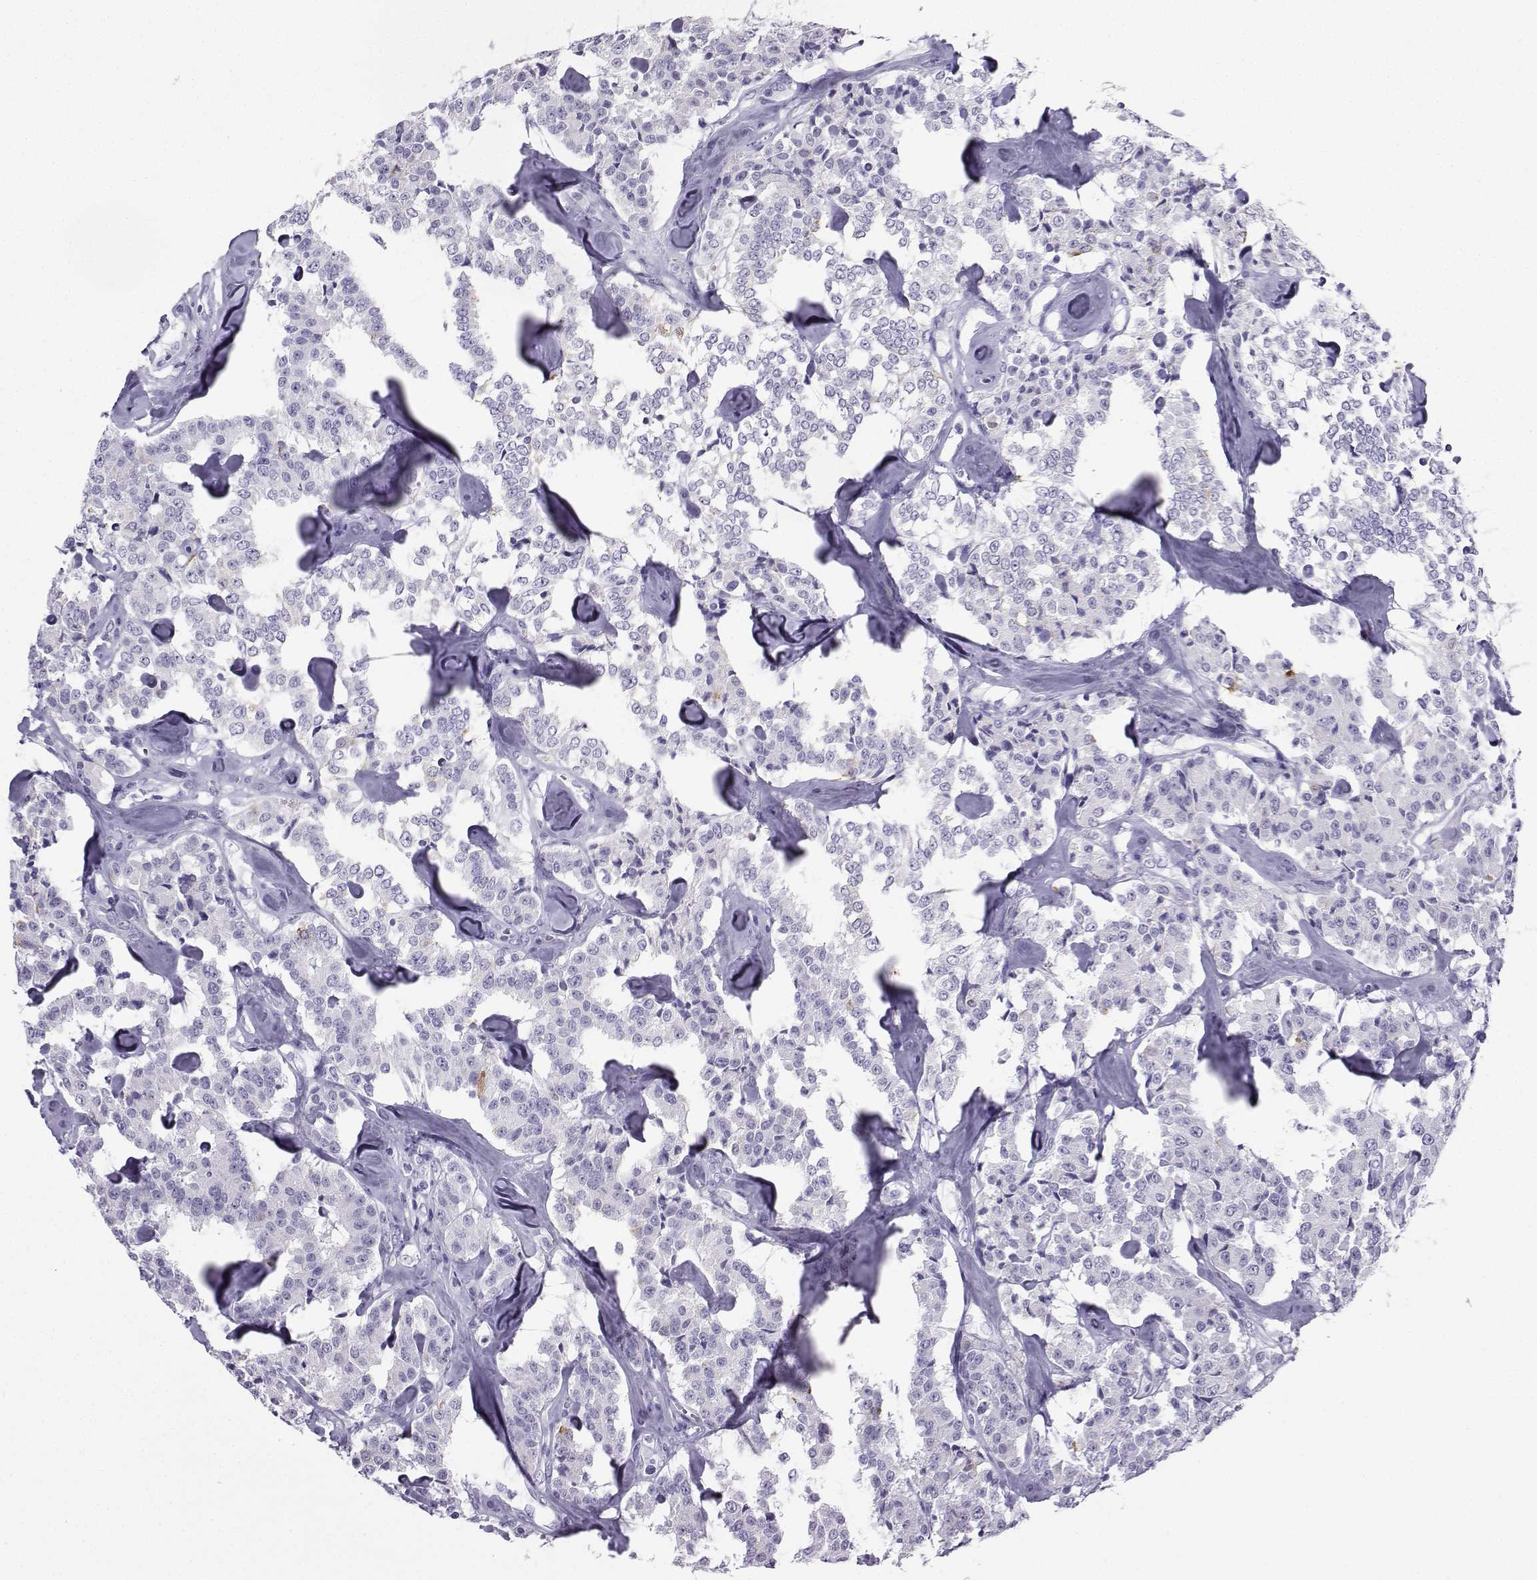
{"staining": {"intensity": "strong", "quantity": "<25%", "location": "cytoplasmic/membranous"}, "tissue": "carcinoid", "cell_type": "Tumor cells", "image_type": "cancer", "snomed": [{"axis": "morphology", "description": "Carcinoid, malignant, NOS"}, {"axis": "topography", "description": "Pancreas"}], "caption": "Immunohistochemistry (DAB) staining of human carcinoid exhibits strong cytoplasmic/membranous protein staining in approximately <25% of tumor cells.", "gene": "SLC18A2", "patient": {"sex": "male", "age": 41}}